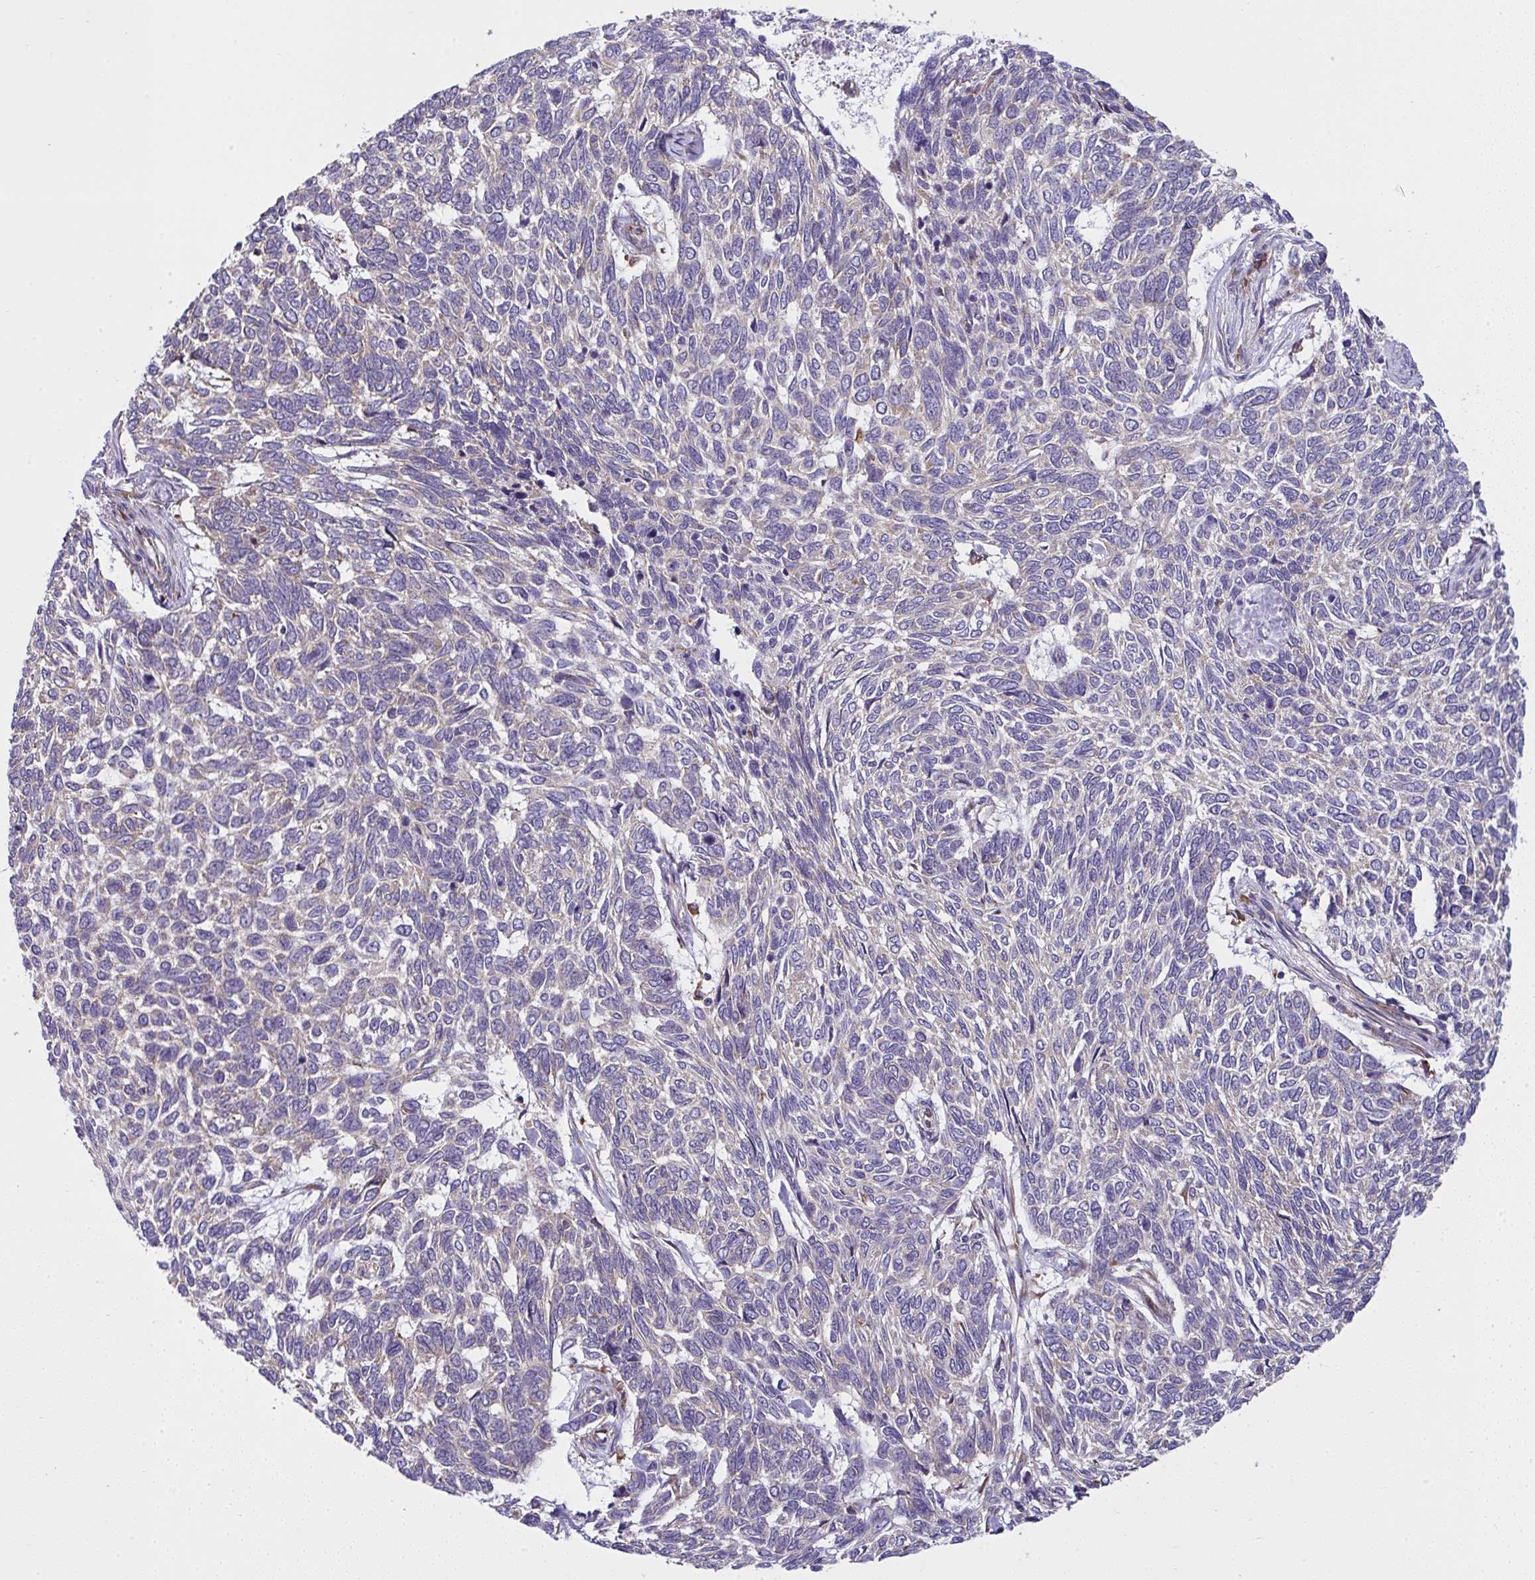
{"staining": {"intensity": "weak", "quantity": "25%-75%", "location": "cytoplasmic/membranous"}, "tissue": "skin cancer", "cell_type": "Tumor cells", "image_type": "cancer", "snomed": [{"axis": "morphology", "description": "Basal cell carcinoma"}, {"axis": "topography", "description": "Skin"}], "caption": "Skin cancer (basal cell carcinoma) stained for a protein (brown) reveals weak cytoplasmic/membranous positive expression in approximately 25%-75% of tumor cells.", "gene": "RPS7", "patient": {"sex": "female", "age": 65}}